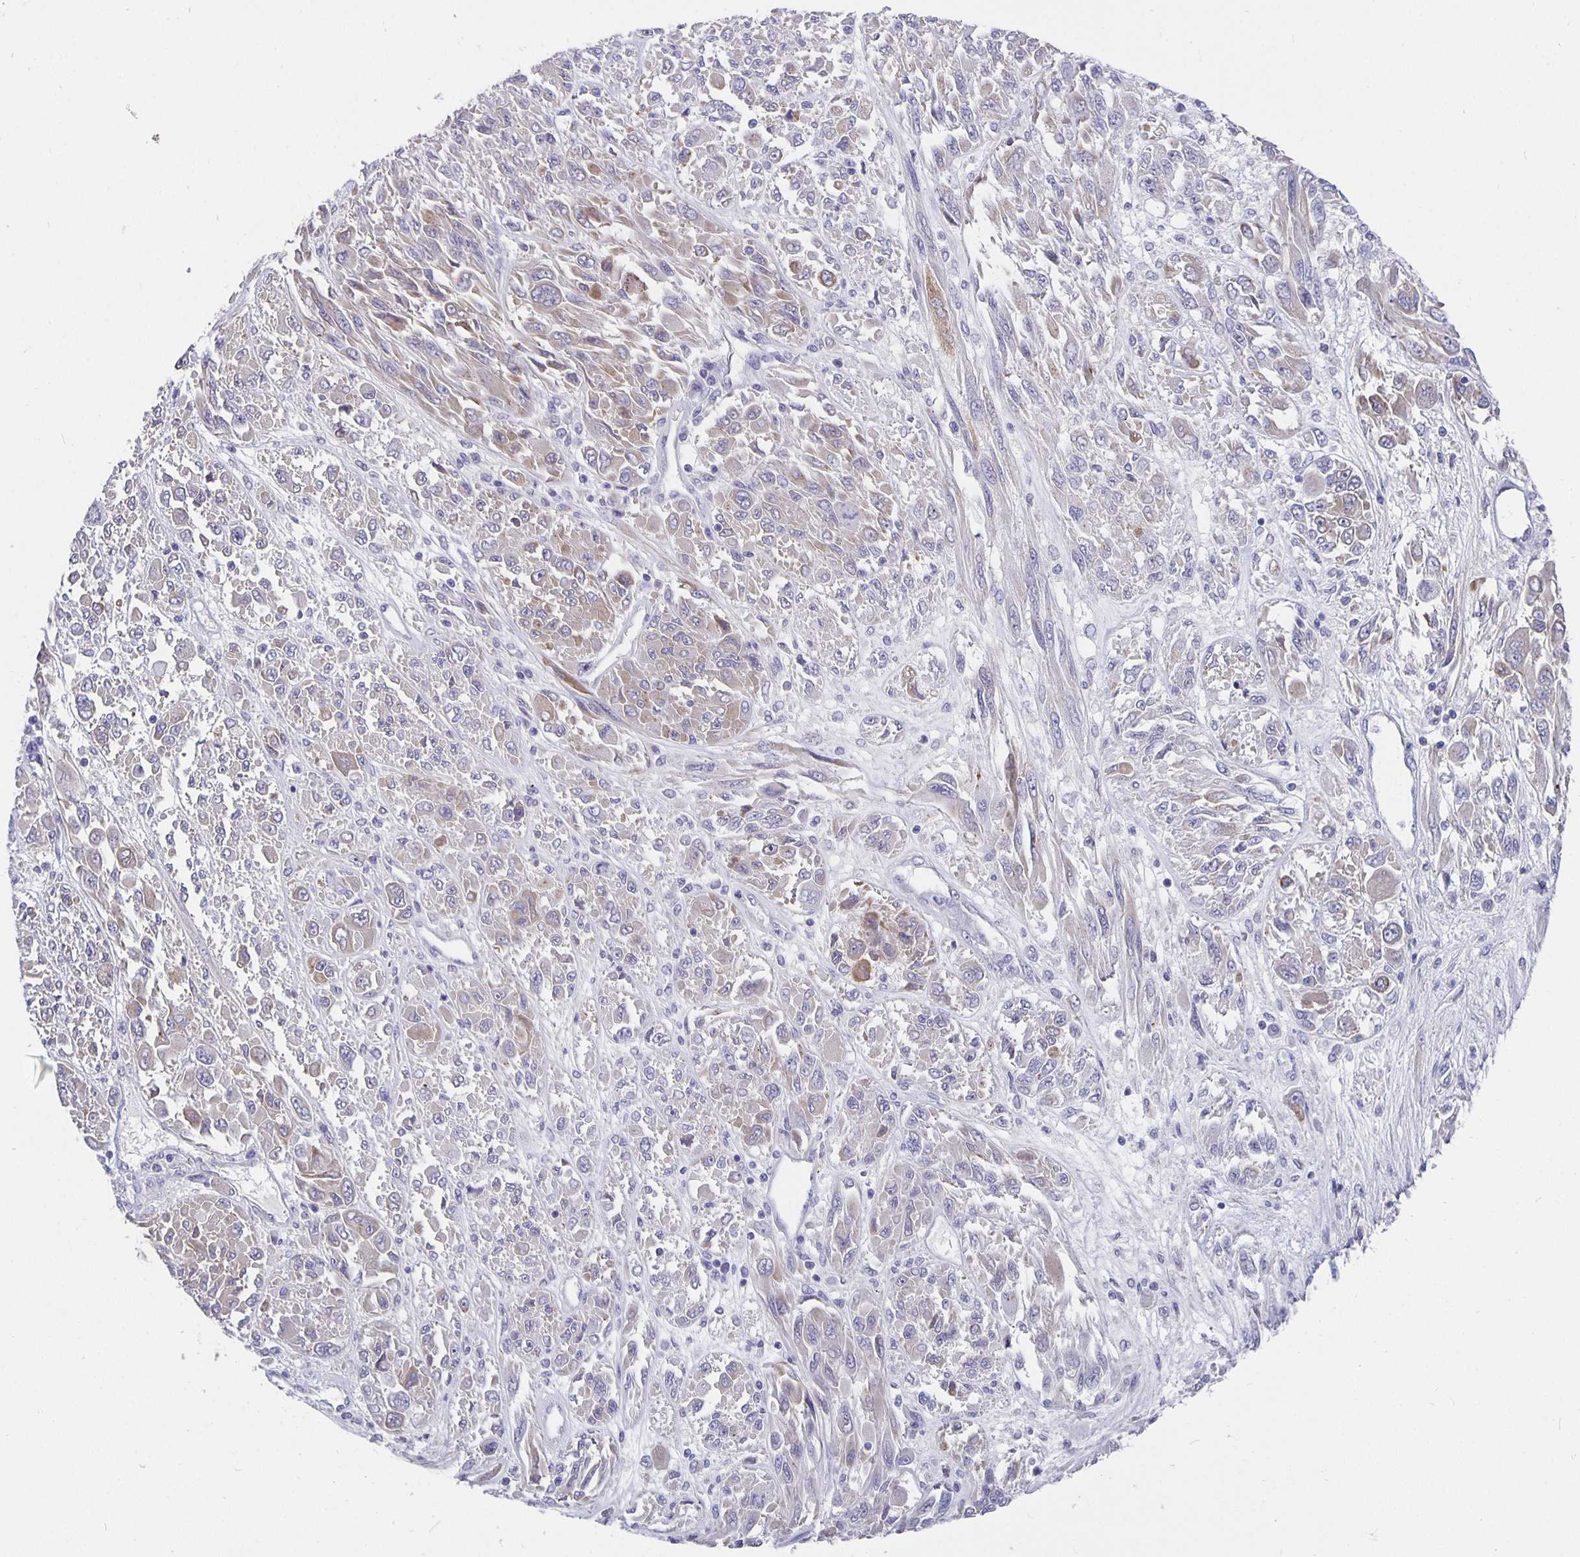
{"staining": {"intensity": "weak", "quantity": "25%-75%", "location": "cytoplasmic/membranous"}, "tissue": "melanoma", "cell_type": "Tumor cells", "image_type": "cancer", "snomed": [{"axis": "morphology", "description": "Malignant melanoma, NOS"}, {"axis": "topography", "description": "Skin"}], "caption": "The photomicrograph demonstrates immunohistochemical staining of melanoma. There is weak cytoplasmic/membranous expression is present in approximately 25%-75% of tumor cells. The staining is performed using DAB brown chromogen to label protein expression. The nuclei are counter-stained blue using hematoxylin.", "gene": "CFAP74", "patient": {"sex": "female", "age": 91}}